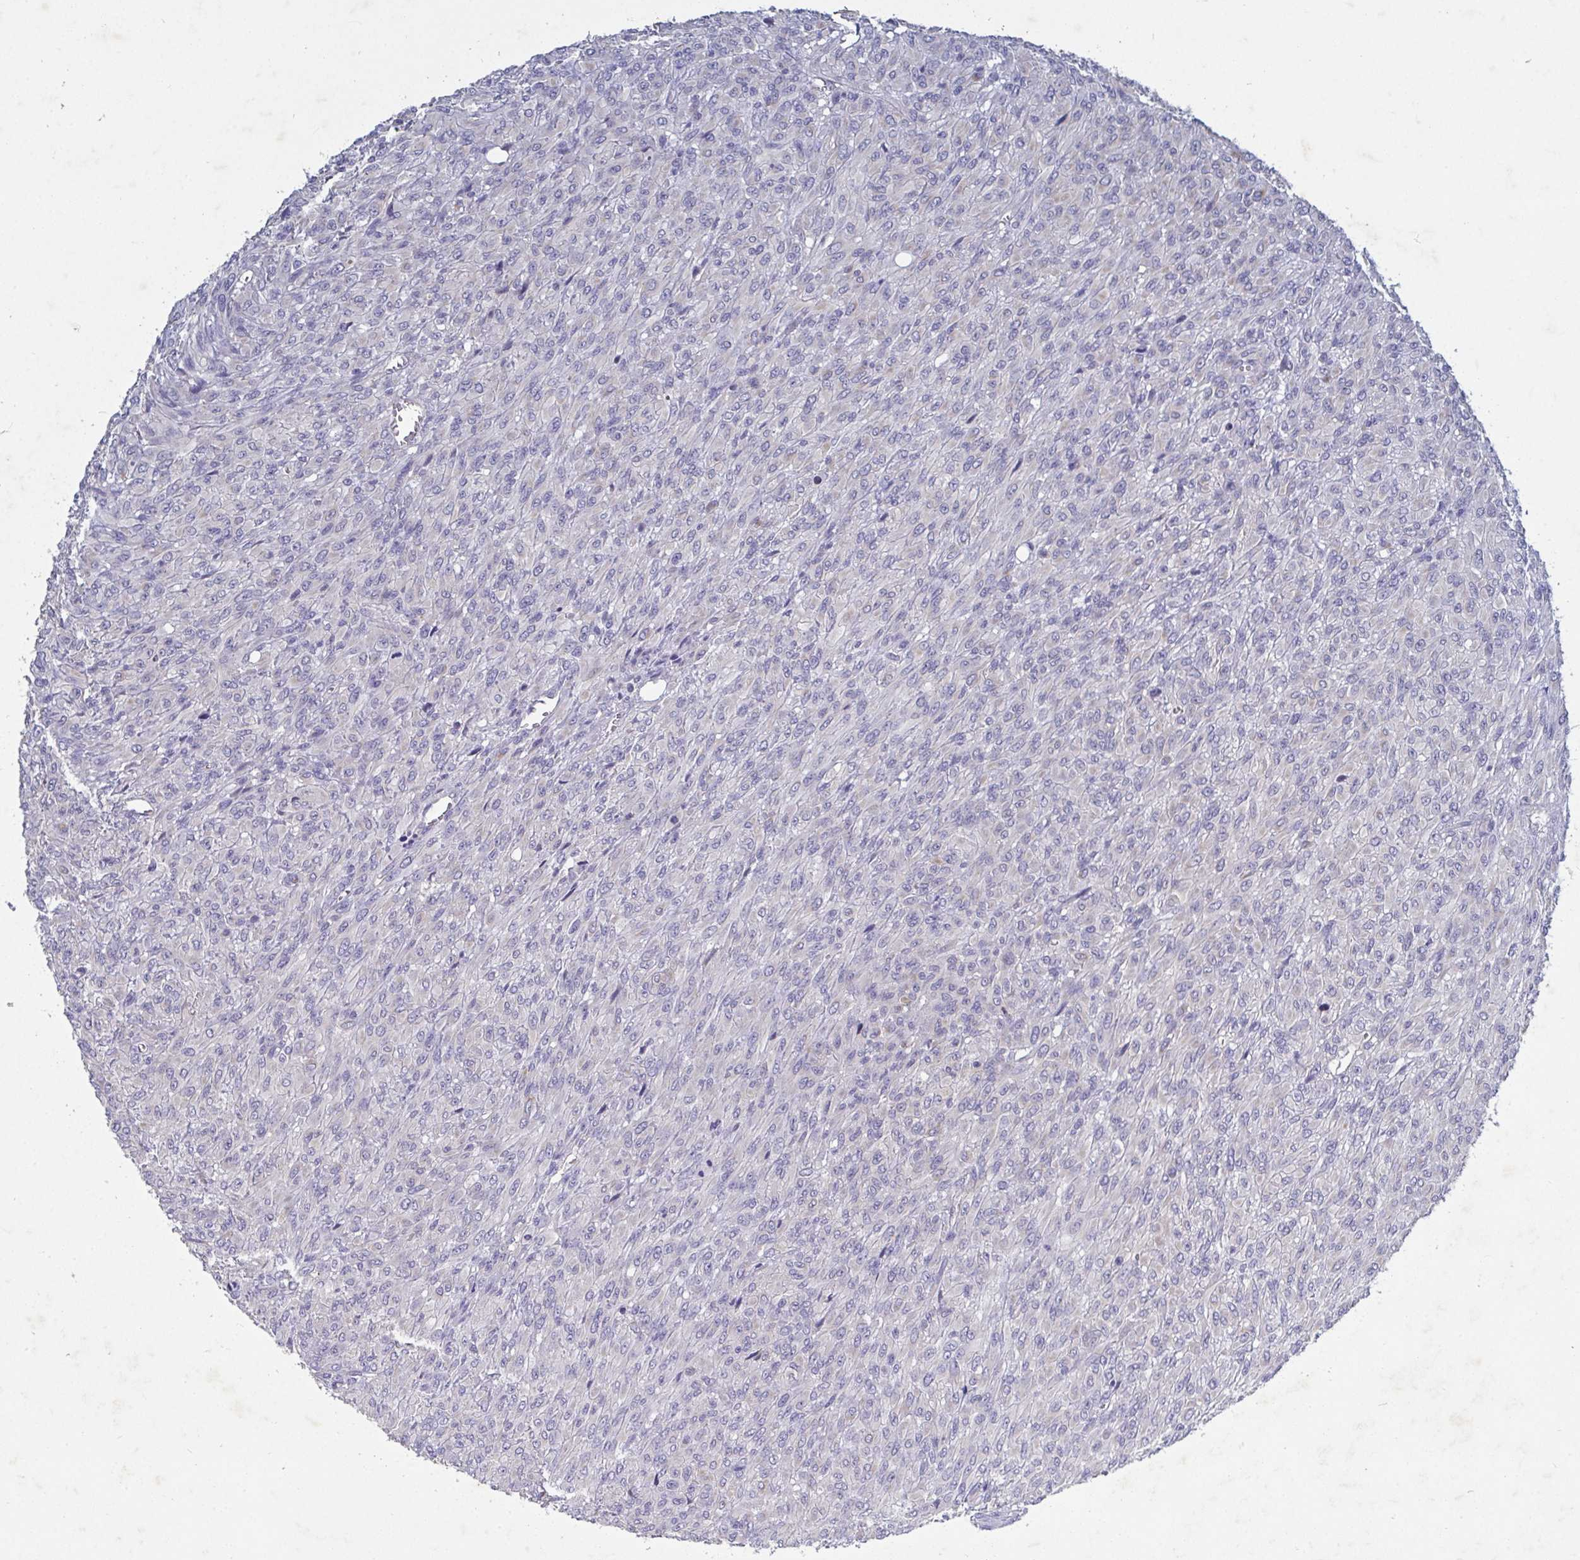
{"staining": {"intensity": "negative", "quantity": "none", "location": "none"}, "tissue": "renal cancer", "cell_type": "Tumor cells", "image_type": "cancer", "snomed": [{"axis": "morphology", "description": "Adenocarcinoma, NOS"}, {"axis": "topography", "description": "Kidney"}], "caption": "This is a image of IHC staining of renal adenocarcinoma, which shows no positivity in tumor cells. (DAB (3,3'-diaminobenzidine) immunohistochemistry (IHC) with hematoxylin counter stain).", "gene": "GALNT13", "patient": {"sex": "male", "age": 58}}